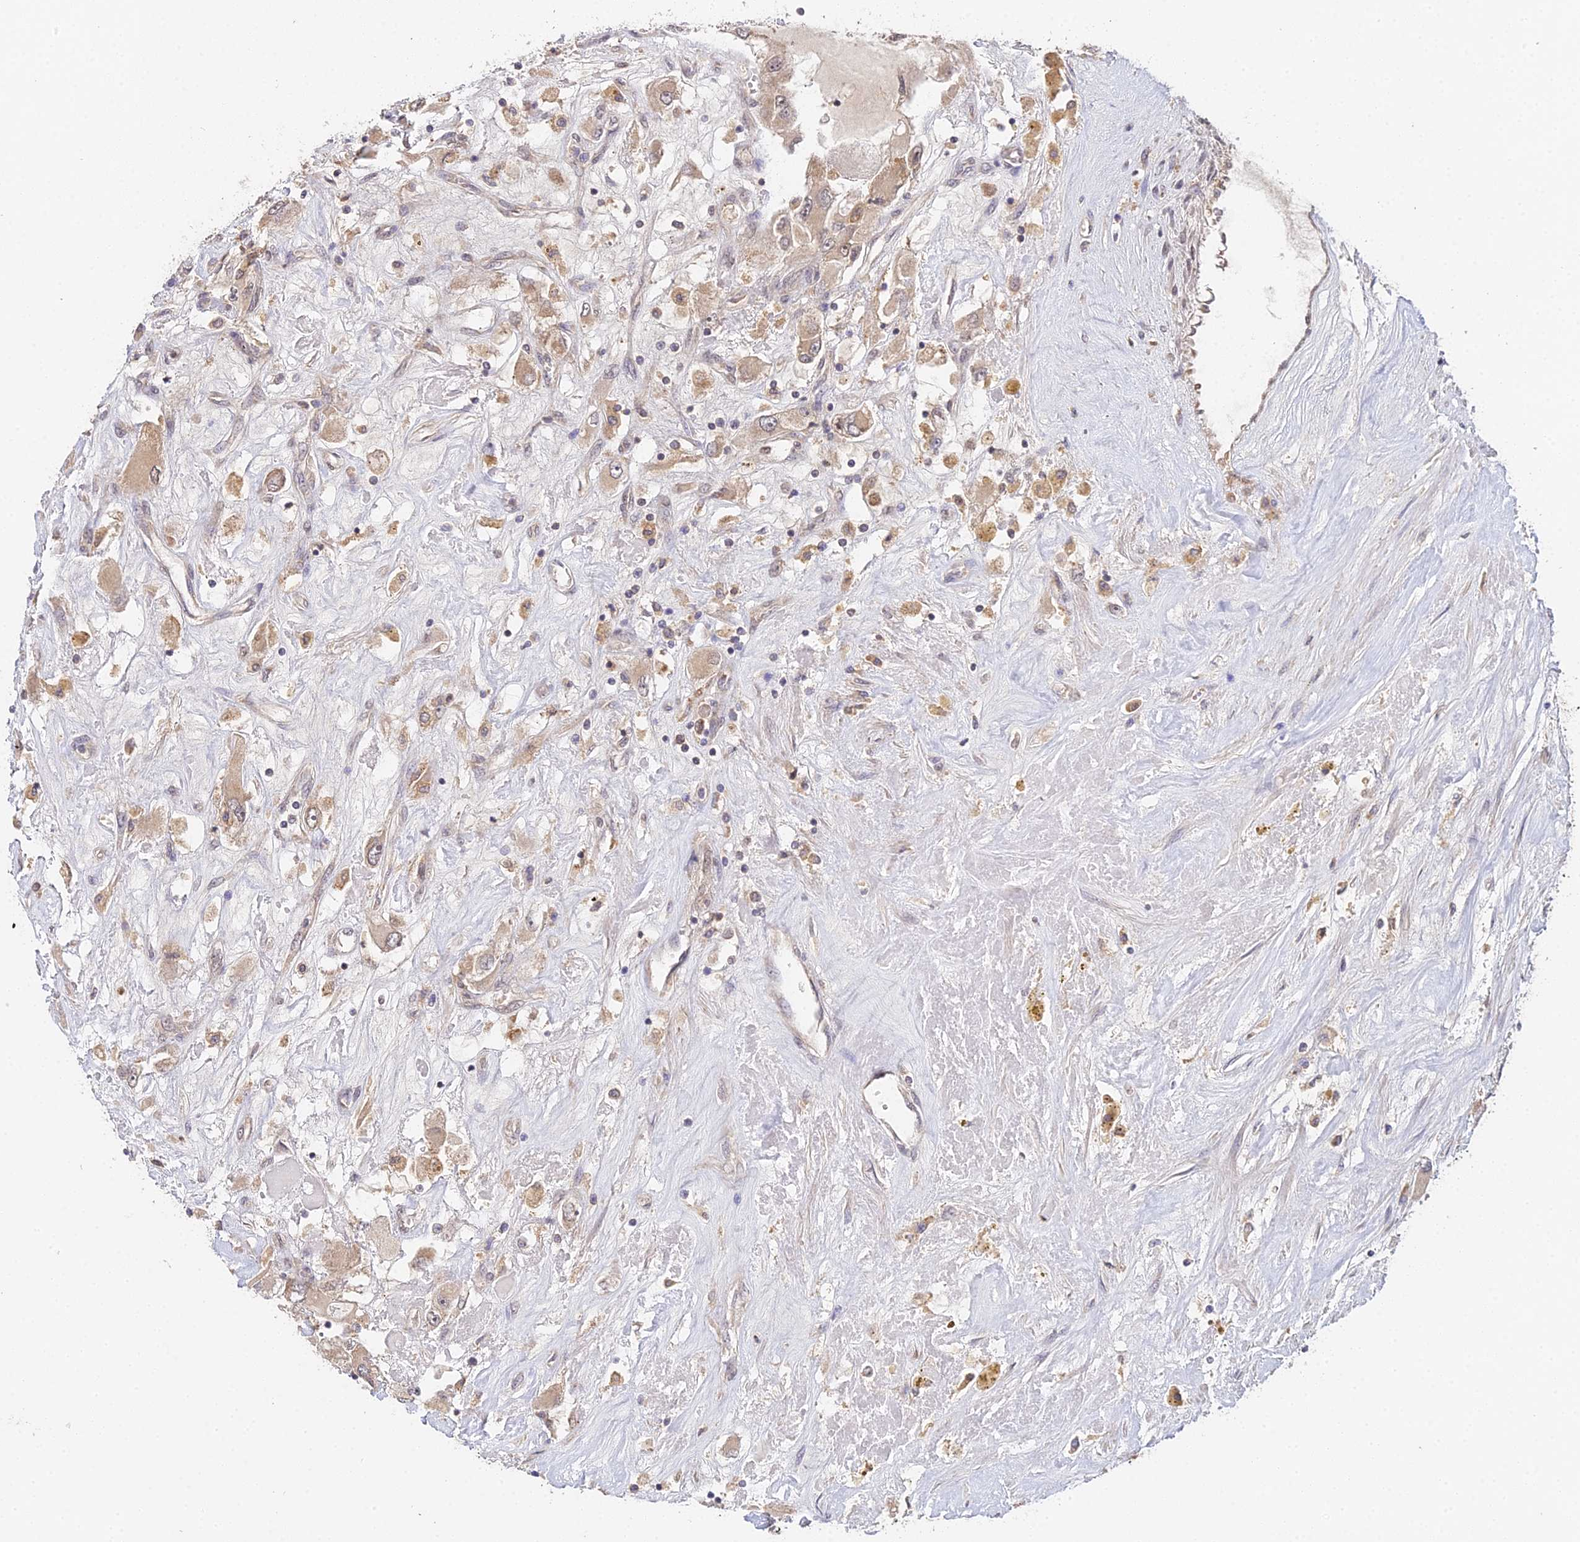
{"staining": {"intensity": "weak", "quantity": ">75%", "location": "cytoplasmic/membranous"}, "tissue": "renal cancer", "cell_type": "Tumor cells", "image_type": "cancer", "snomed": [{"axis": "morphology", "description": "Adenocarcinoma, NOS"}, {"axis": "topography", "description": "Kidney"}], "caption": "Renal adenocarcinoma stained with immunohistochemistry shows weak cytoplasmic/membranous expression in about >75% of tumor cells.", "gene": "TPRX1", "patient": {"sex": "female", "age": 52}}